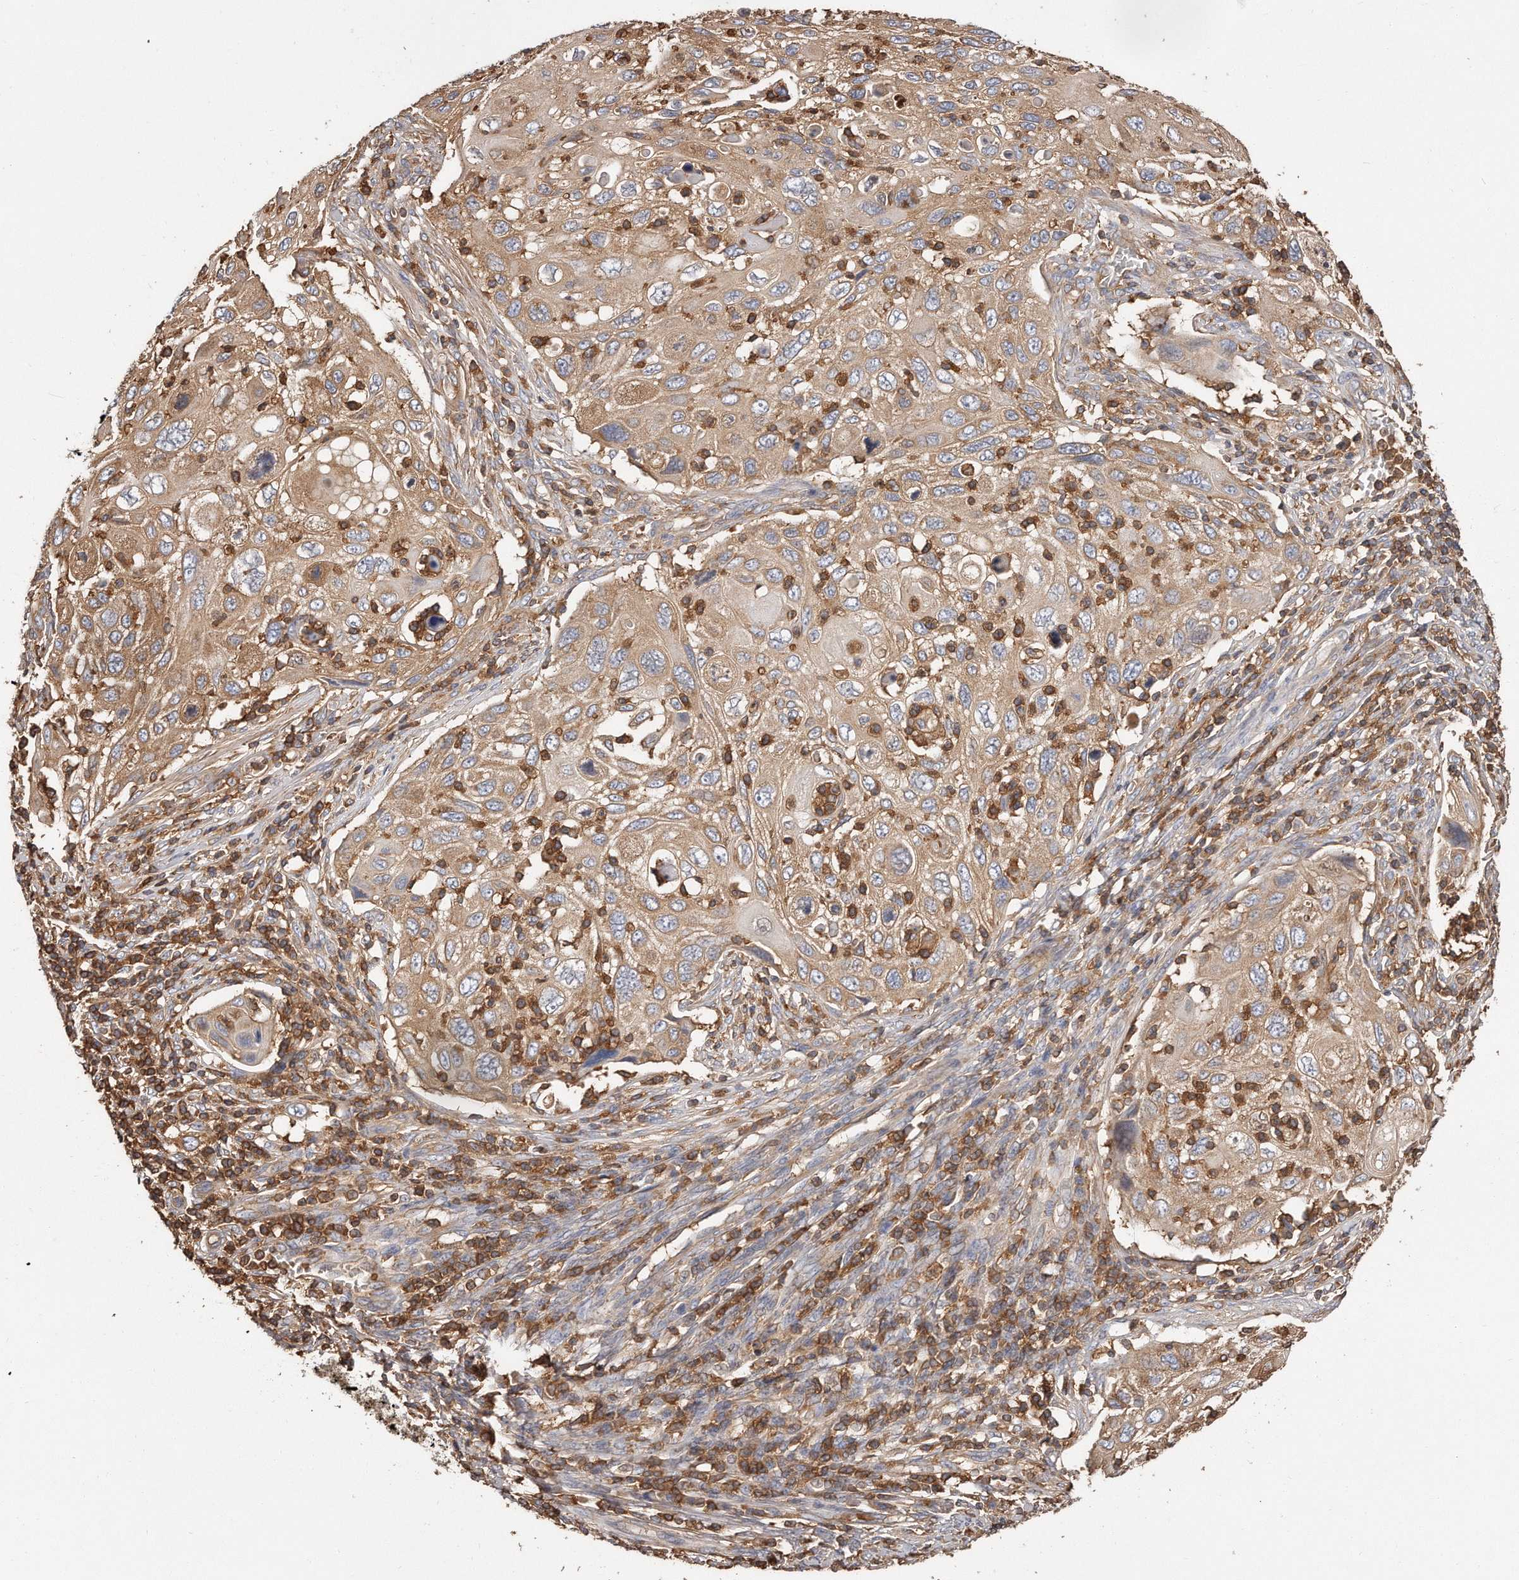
{"staining": {"intensity": "weak", "quantity": ">75%", "location": "cytoplasmic/membranous"}, "tissue": "cervical cancer", "cell_type": "Tumor cells", "image_type": "cancer", "snomed": [{"axis": "morphology", "description": "Squamous cell carcinoma, NOS"}, {"axis": "topography", "description": "Cervix"}], "caption": "Cervical cancer (squamous cell carcinoma) tissue shows weak cytoplasmic/membranous expression in about >75% of tumor cells, visualized by immunohistochemistry. (brown staining indicates protein expression, while blue staining denotes nuclei).", "gene": "CAP1", "patient": {"sex": "female", "age": 70}}